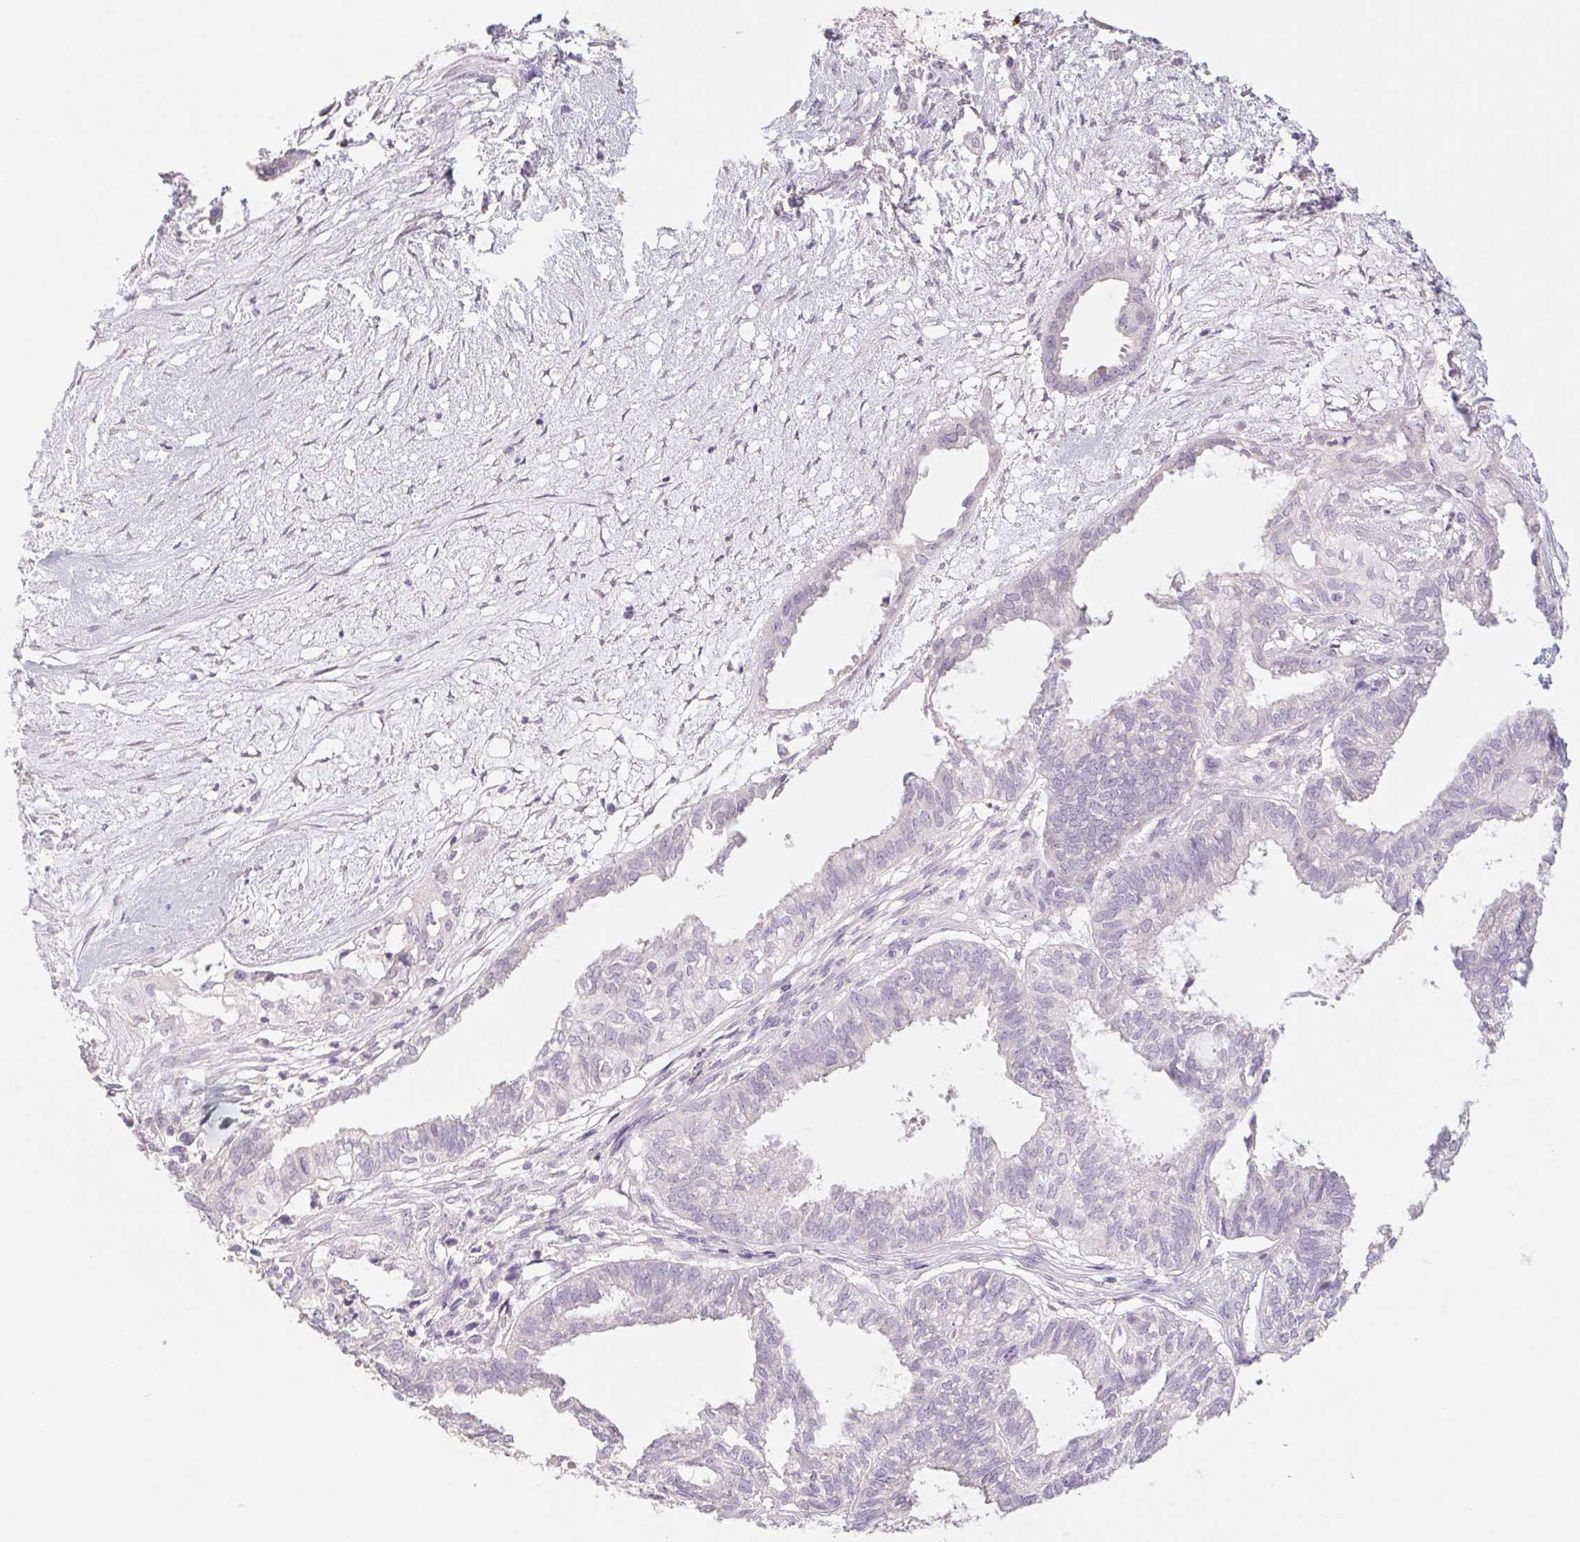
{"staining": {"intensity": "negative", "quantity": "none", "location": "none"}, "tissue": "ovarian cancer", "cell_type": "Tumor cells", "image_type": "cancer", "snomed": [{"axis": "morphology", "description": "Carcinoma, endometroid"}, {"axis": "topography", "description": "Ovary"}], "caption": "An image of endometroid carcinoma (ovarian) stained for a protein displays no brown staining in tumor cells.", "gene": "PNMA8B", "patient": {"sex": "female", "age": 64}}